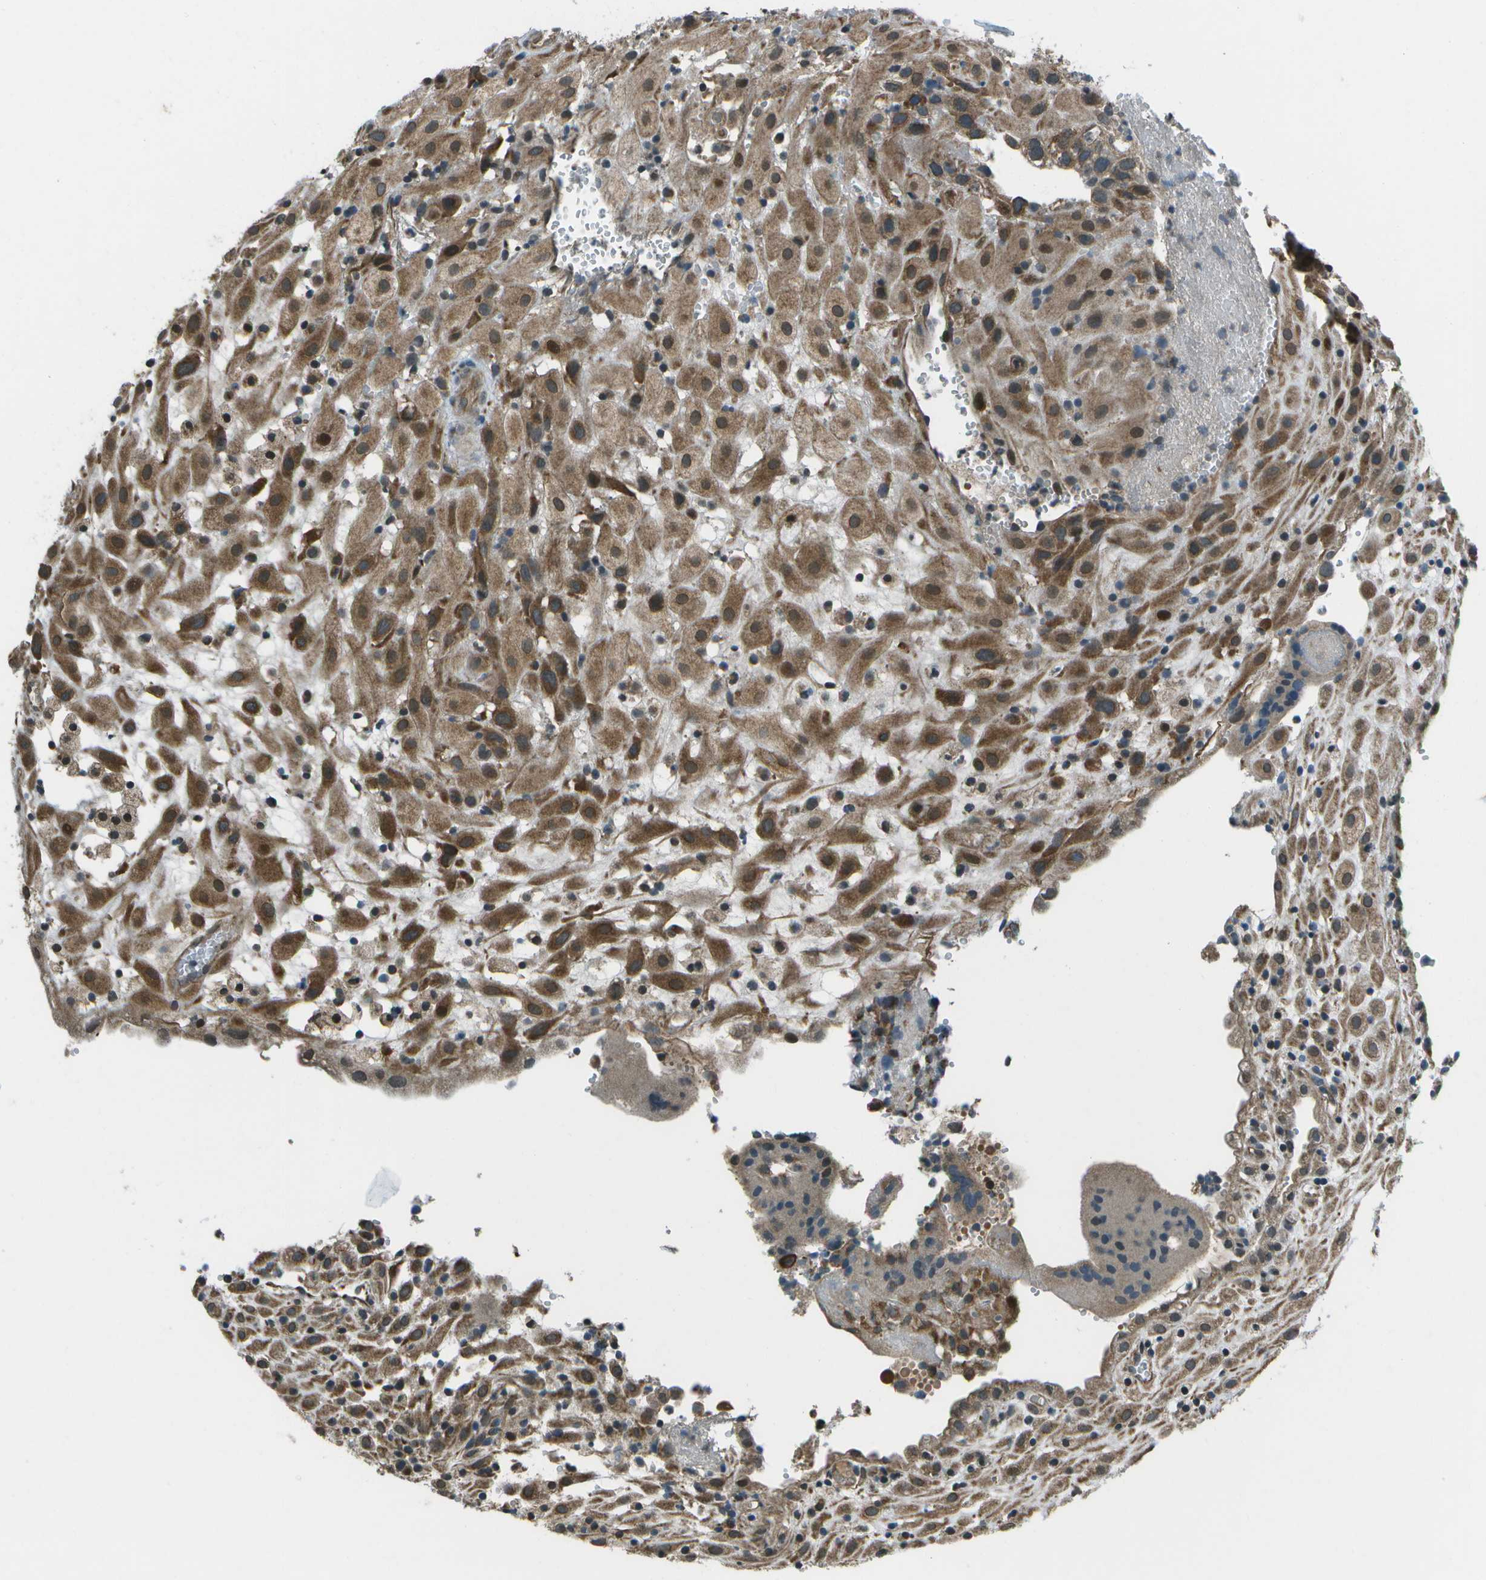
{"staining": {"intensity": "strong", "quantity": ">75%", "location": "cytoplasmic/membranous"}, "tissue": "placenta", "cell_type": "Decidual cells", "image_type": "normal", "snomed": [{"axis": "morphology", "description": "Normal tissue, NOS"}, {"axis": "topography", "description": "Placenta"}], "caption": "A brown stain highlights strong cytoplasmic/membranous expression of a protein in decidual cells of unremarkable placenta. (brown staining indicates protein expression, while blue staining denotes nuclei).", "gene": "EIF2AK1", "patient": {"sex": "female", "age": 18}}